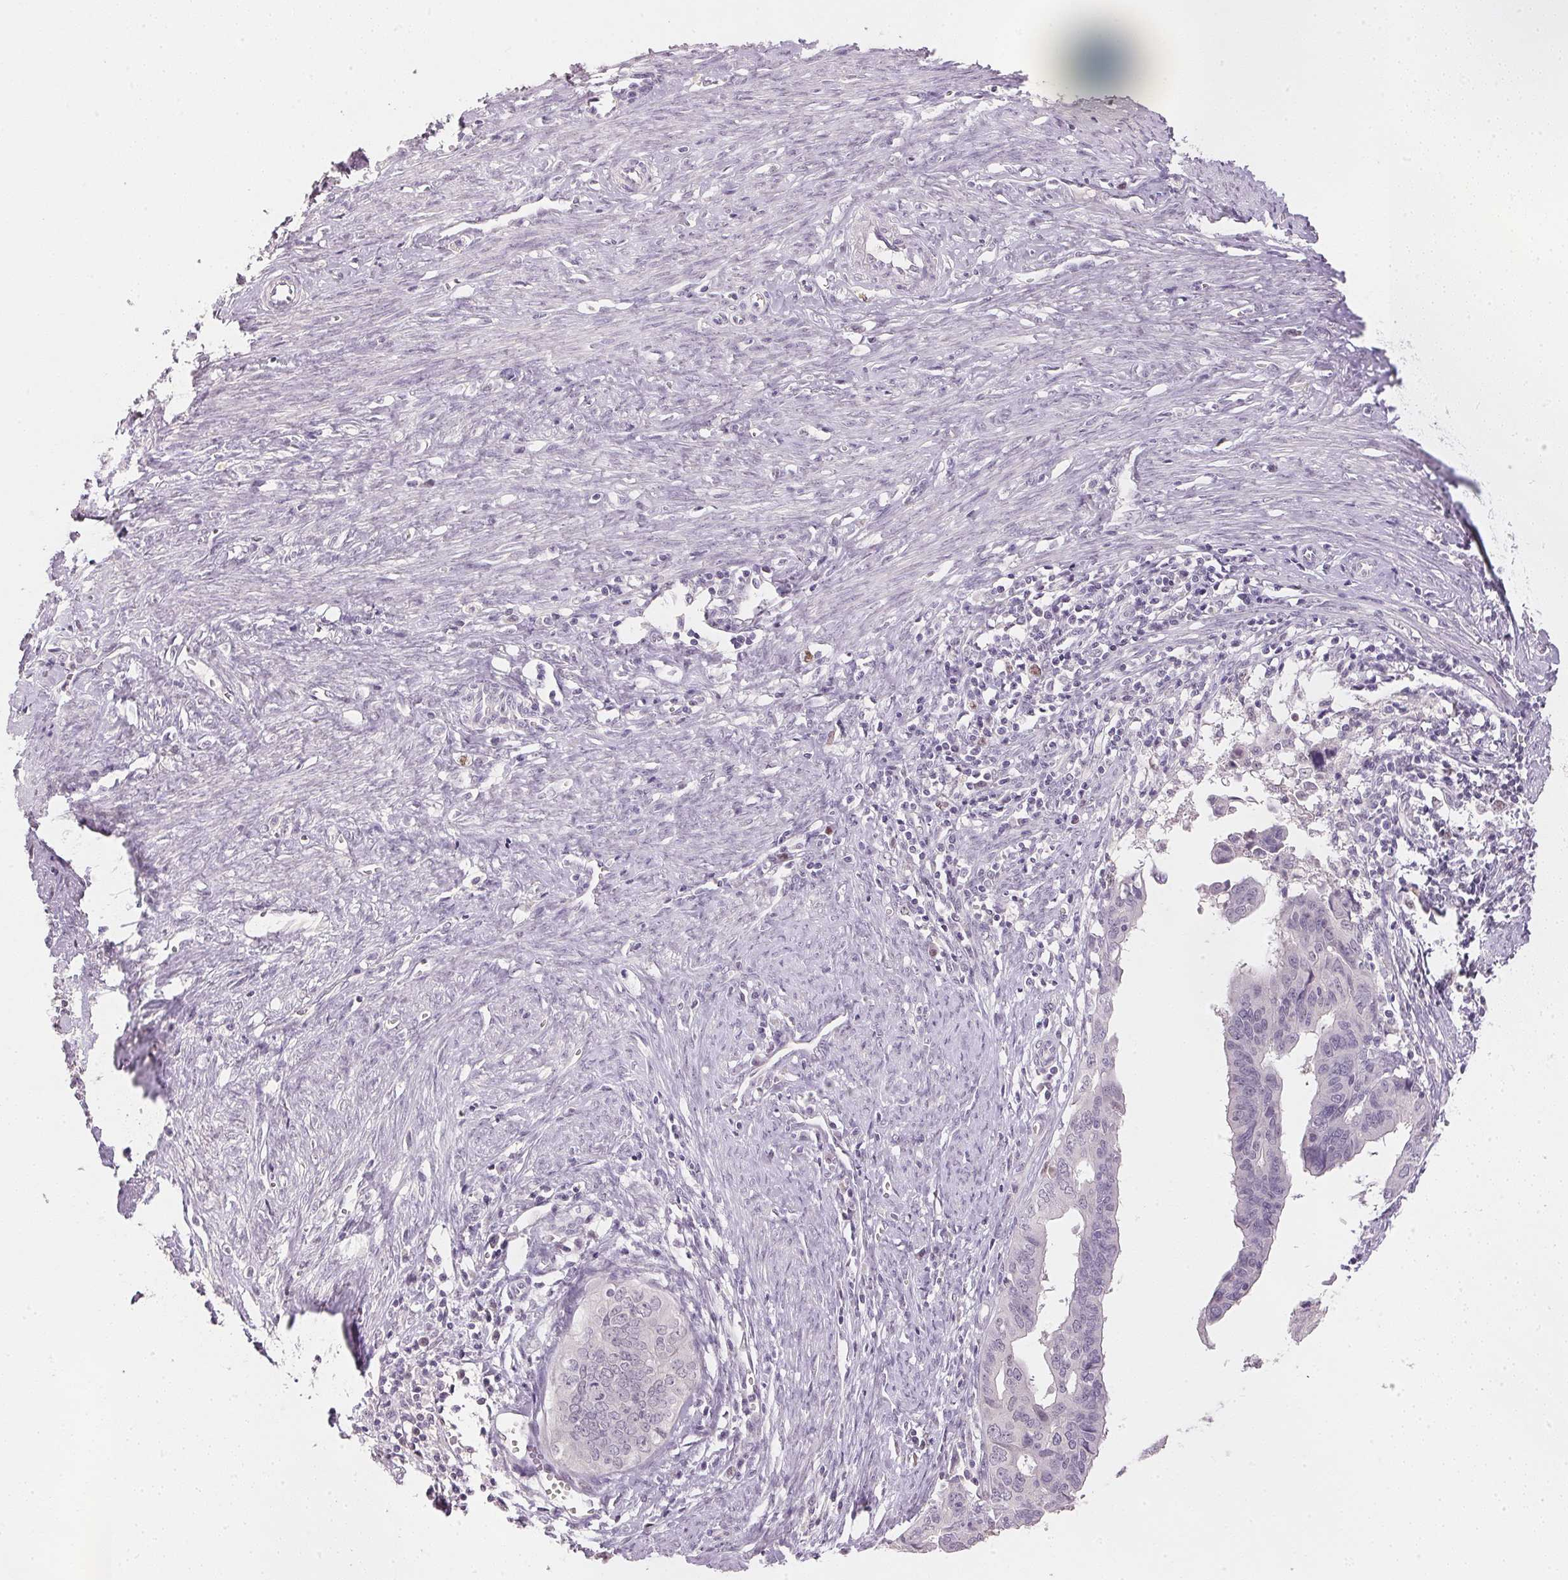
{"staining": {"intensity": "negative", "quantity": "none", "location": "none"}, "tissue": "endometrial cancer", "cell_type": "Tumor cells", "image_type": "cancer", "snomed": [{"axis": "morphology", "description": "Adenocarcinoma, NOS"}, {"axis": "topography", "description": "Endometrium"}], "caption": "Immunohistochemistry (IHC) histopathology image of neoplastic tissue: endometrial adenocarcinoma stained with DAB (3,3'-diaminobenzidine) demonstrates no significant protein staining in tumor cells.", "gene": "POLR3G", "patient": {"sex": "female", "age": 65}}